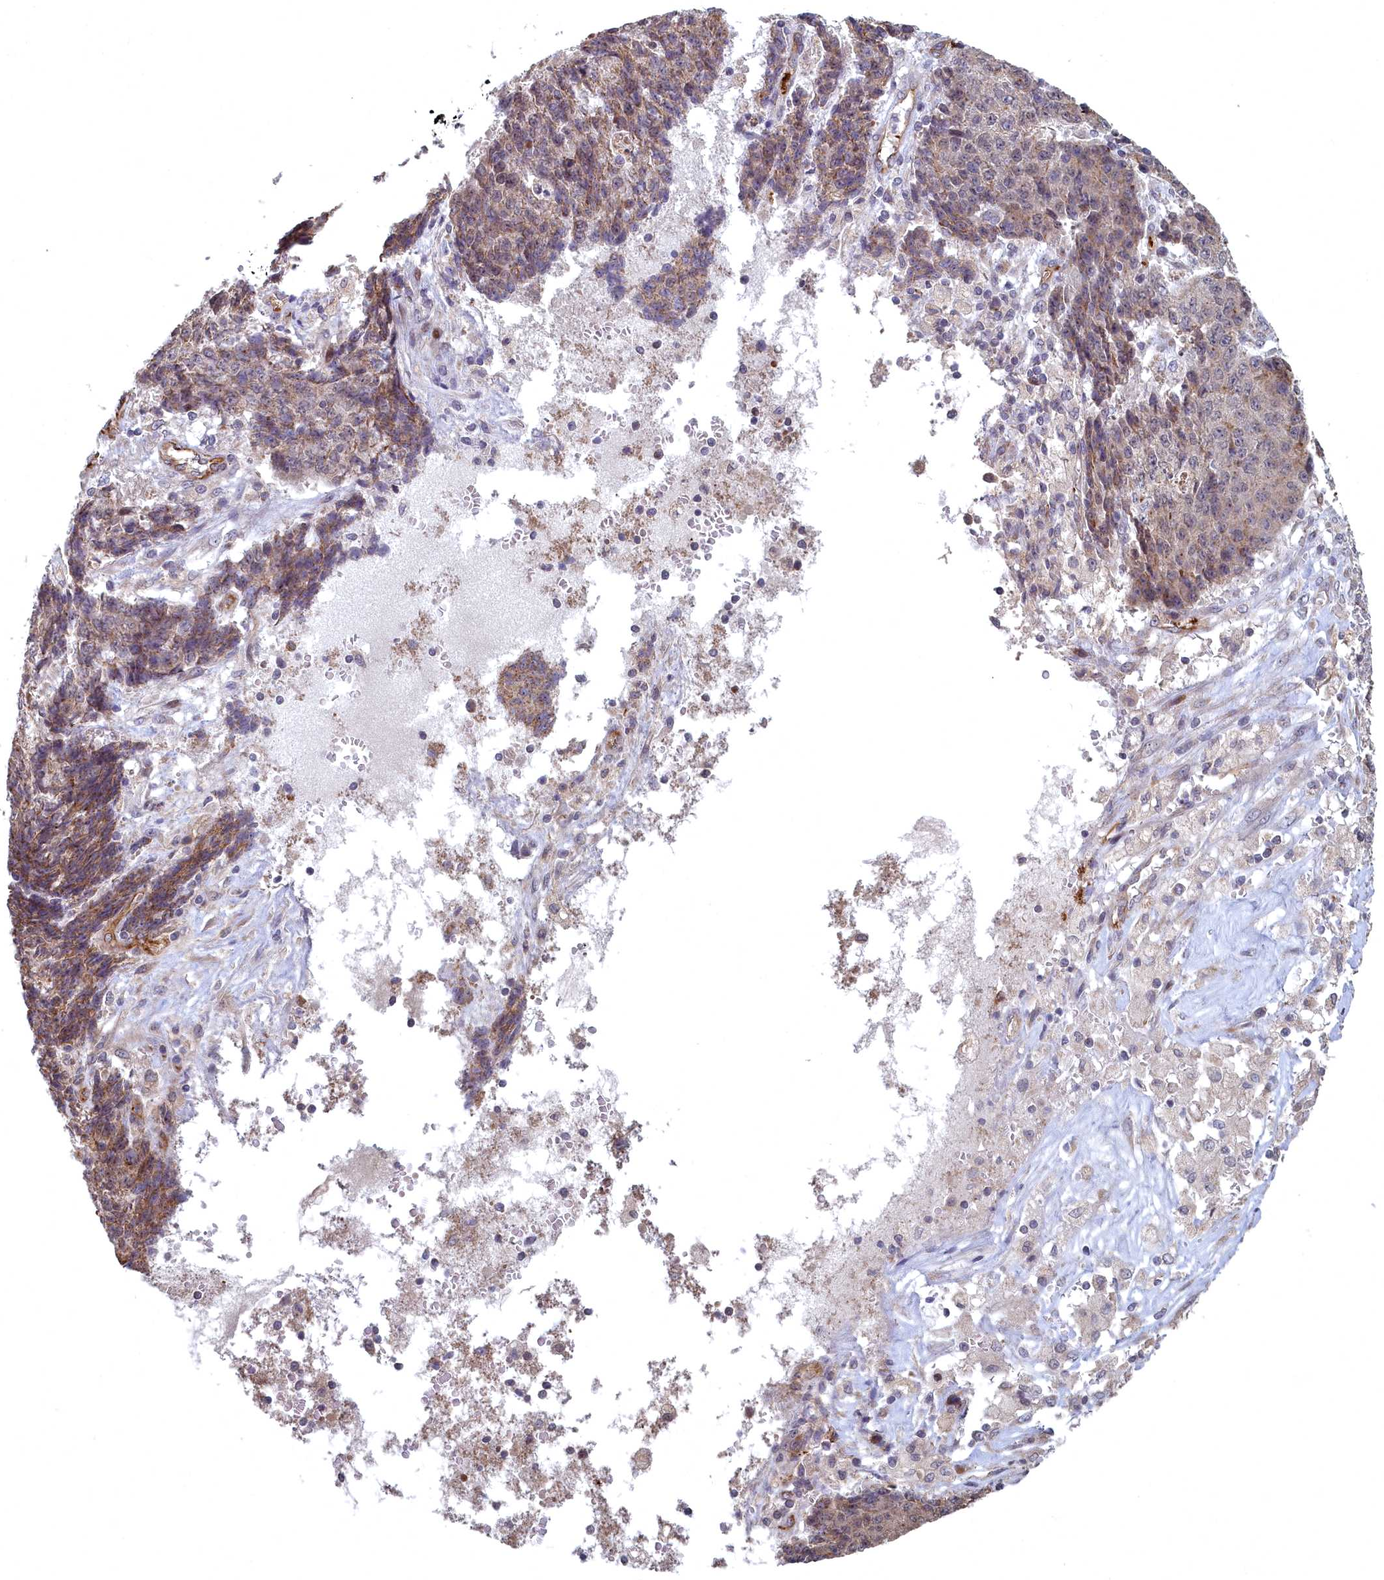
{"staining": {"intensity": "moderate", "quantity": "25%-75%", "location": "cytoplasmic/membranous,nuclear"}, "tissue": "ovarian cancer", "cell_type": "Tumor cells", "image_type": "cancer", "snomed": [{"axis": "morphology", "description": "Carcinoma, endometroid"}, {"axis": "topography", "description": "Ovary"}], "caption": "Immunohistochemical staining of human ovarian cancer (endometroid carcinoma) exhibits medium levels of moderate cytoplasmic/membranous and nuclear protein expression in approximately 25%-75% of tumor cells. The staining was performed using DAB, with brown indicating positive protein expression. Nuclei are stained blue with hematoxylin.", "gene": "TSPYL4", "patient": {"sex": "female", "age": 42}}